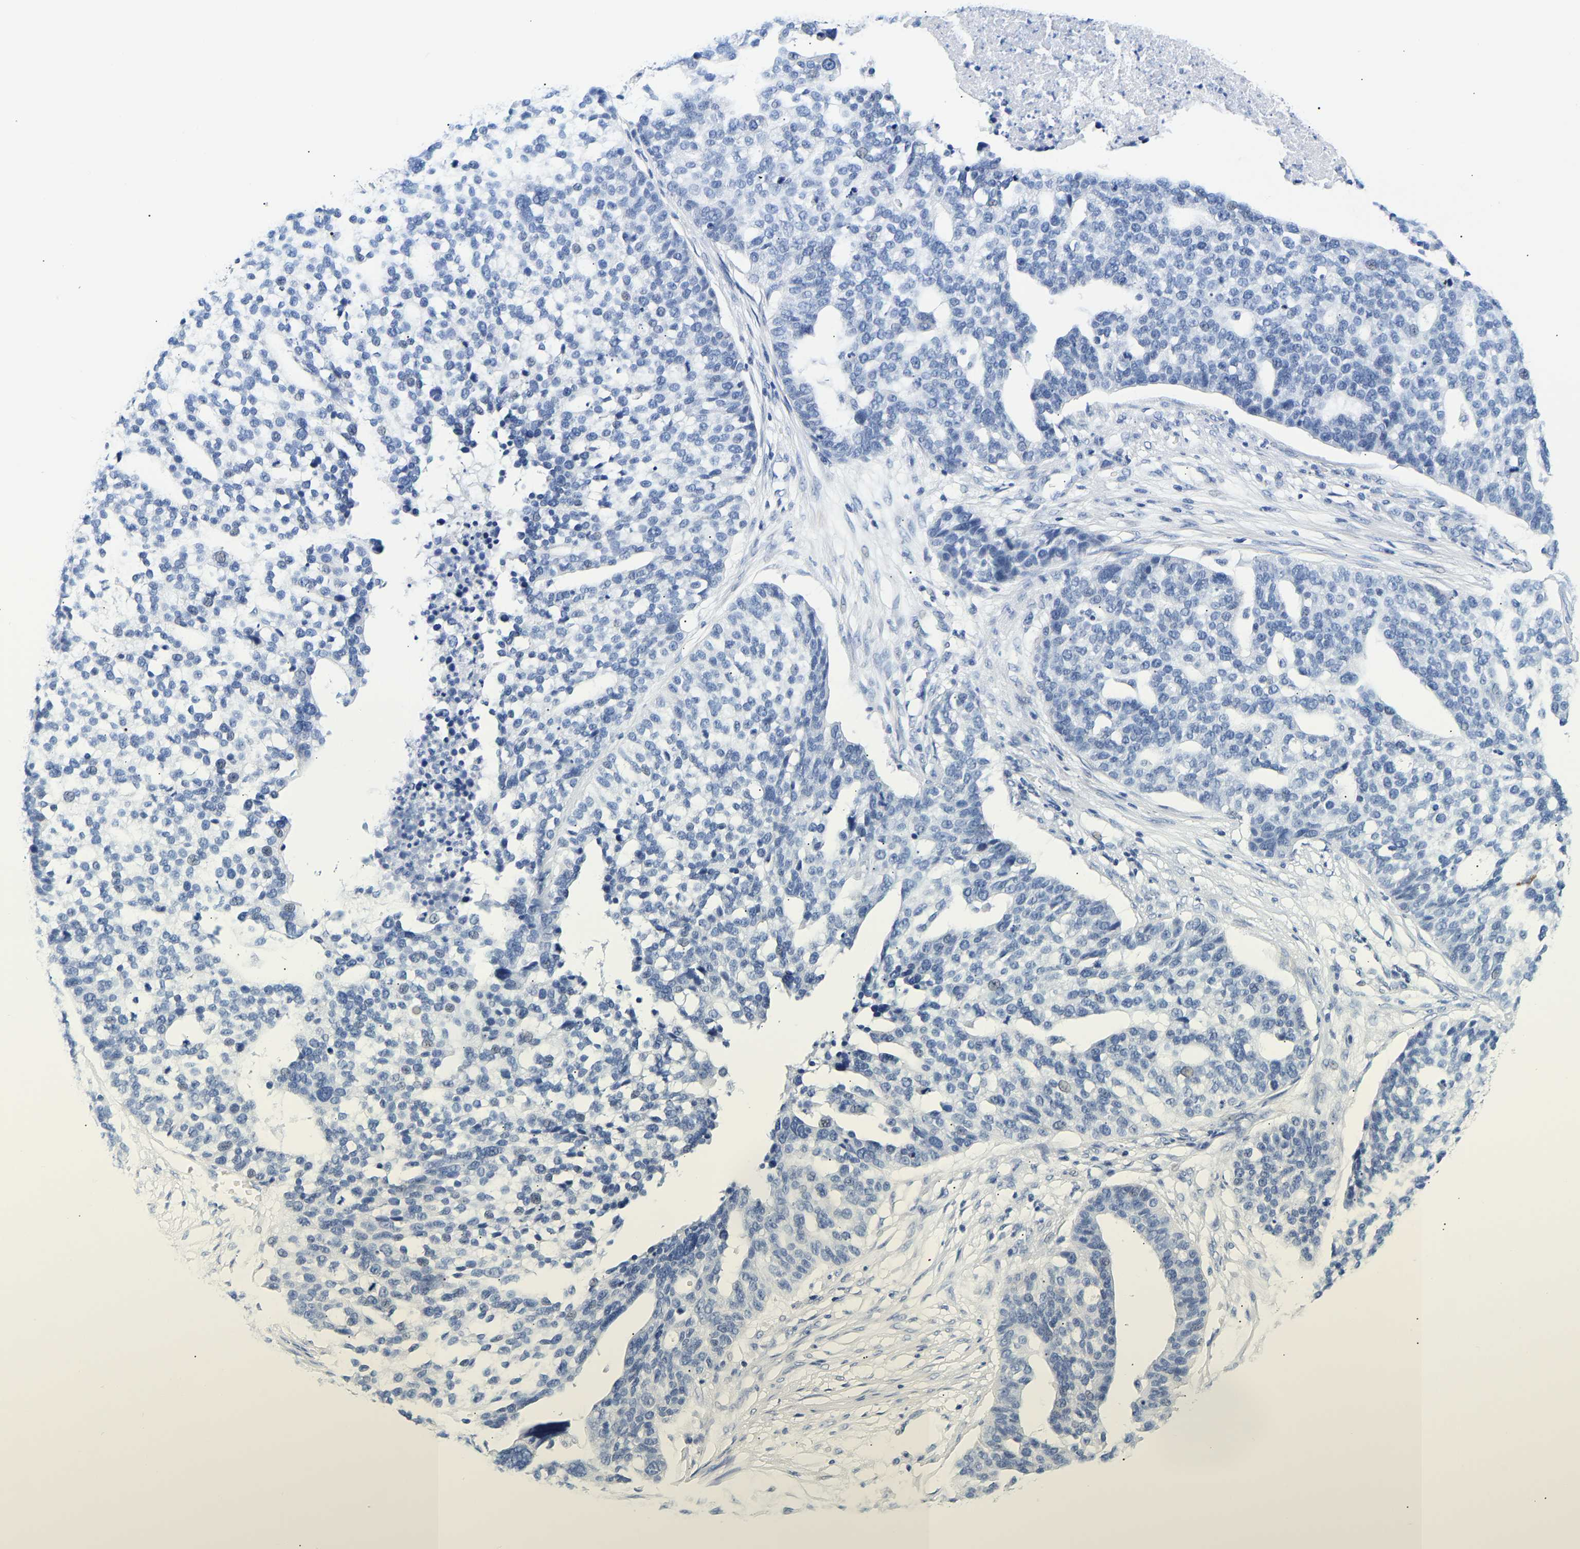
{"staining": {"intensity": "negative", "quantity": "none", "location": "none"}, "tissue": "ovarian cancer", "cell_type": "Tumor cells", "image_type": "cancer", "snomed": [{"axis": "morphology", "description": "Cystadenocarcinoma, serous, NOS"}, {"axis": "topography", "description": "Ovary"}], "caption": "An IHC micrograph of ovarian cancer is shown. There is no staining in tumor cells of ovarian cancer. The staining is performed using DAB brown chromogen with nuclei counter-stained in using hematoxylin.", "gene": "SPINK2", "patient": {"sex": "female", "age": 59}}